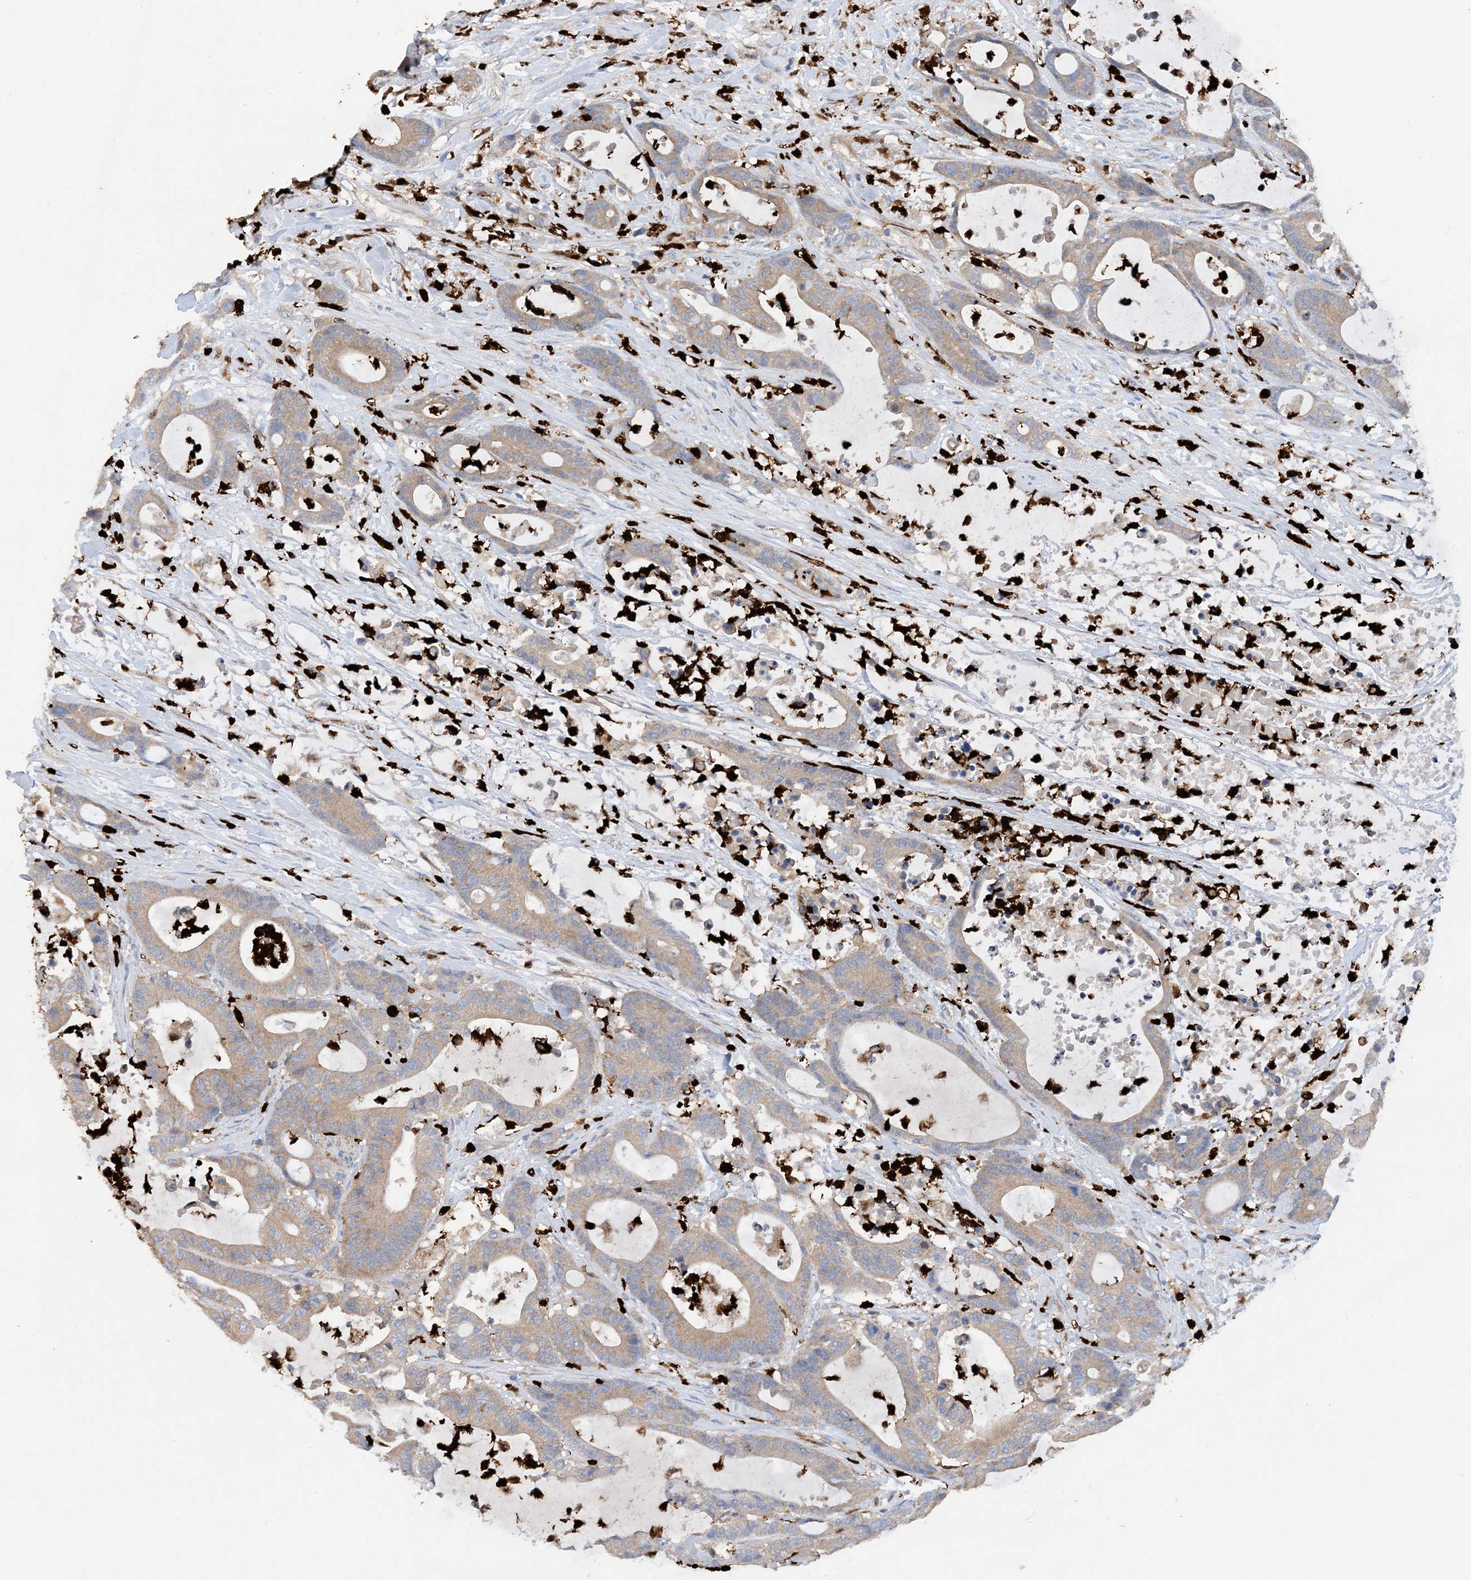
{"staining": {"intensity": "weak", "quantity": ">75%", "location": "cytoplasmic/membranous"}, "tissue": "colorectal cancer", "cell_type": "Tumor cells", "image_type": "cancer", "snomed": [{"axis": "morphology", "description": "Adenocarcinoma, NOS"}, {"axis": "topography", "description": "Colon"}], "caption": "Colorectal cancer was stained to show a protein in brown. There is low levels of weak cytoplasmic/membranous staining in approximately >75% of tumor cells.", "gene": "PHACTR2", "patient": {"sex": "female", "age": 84}}